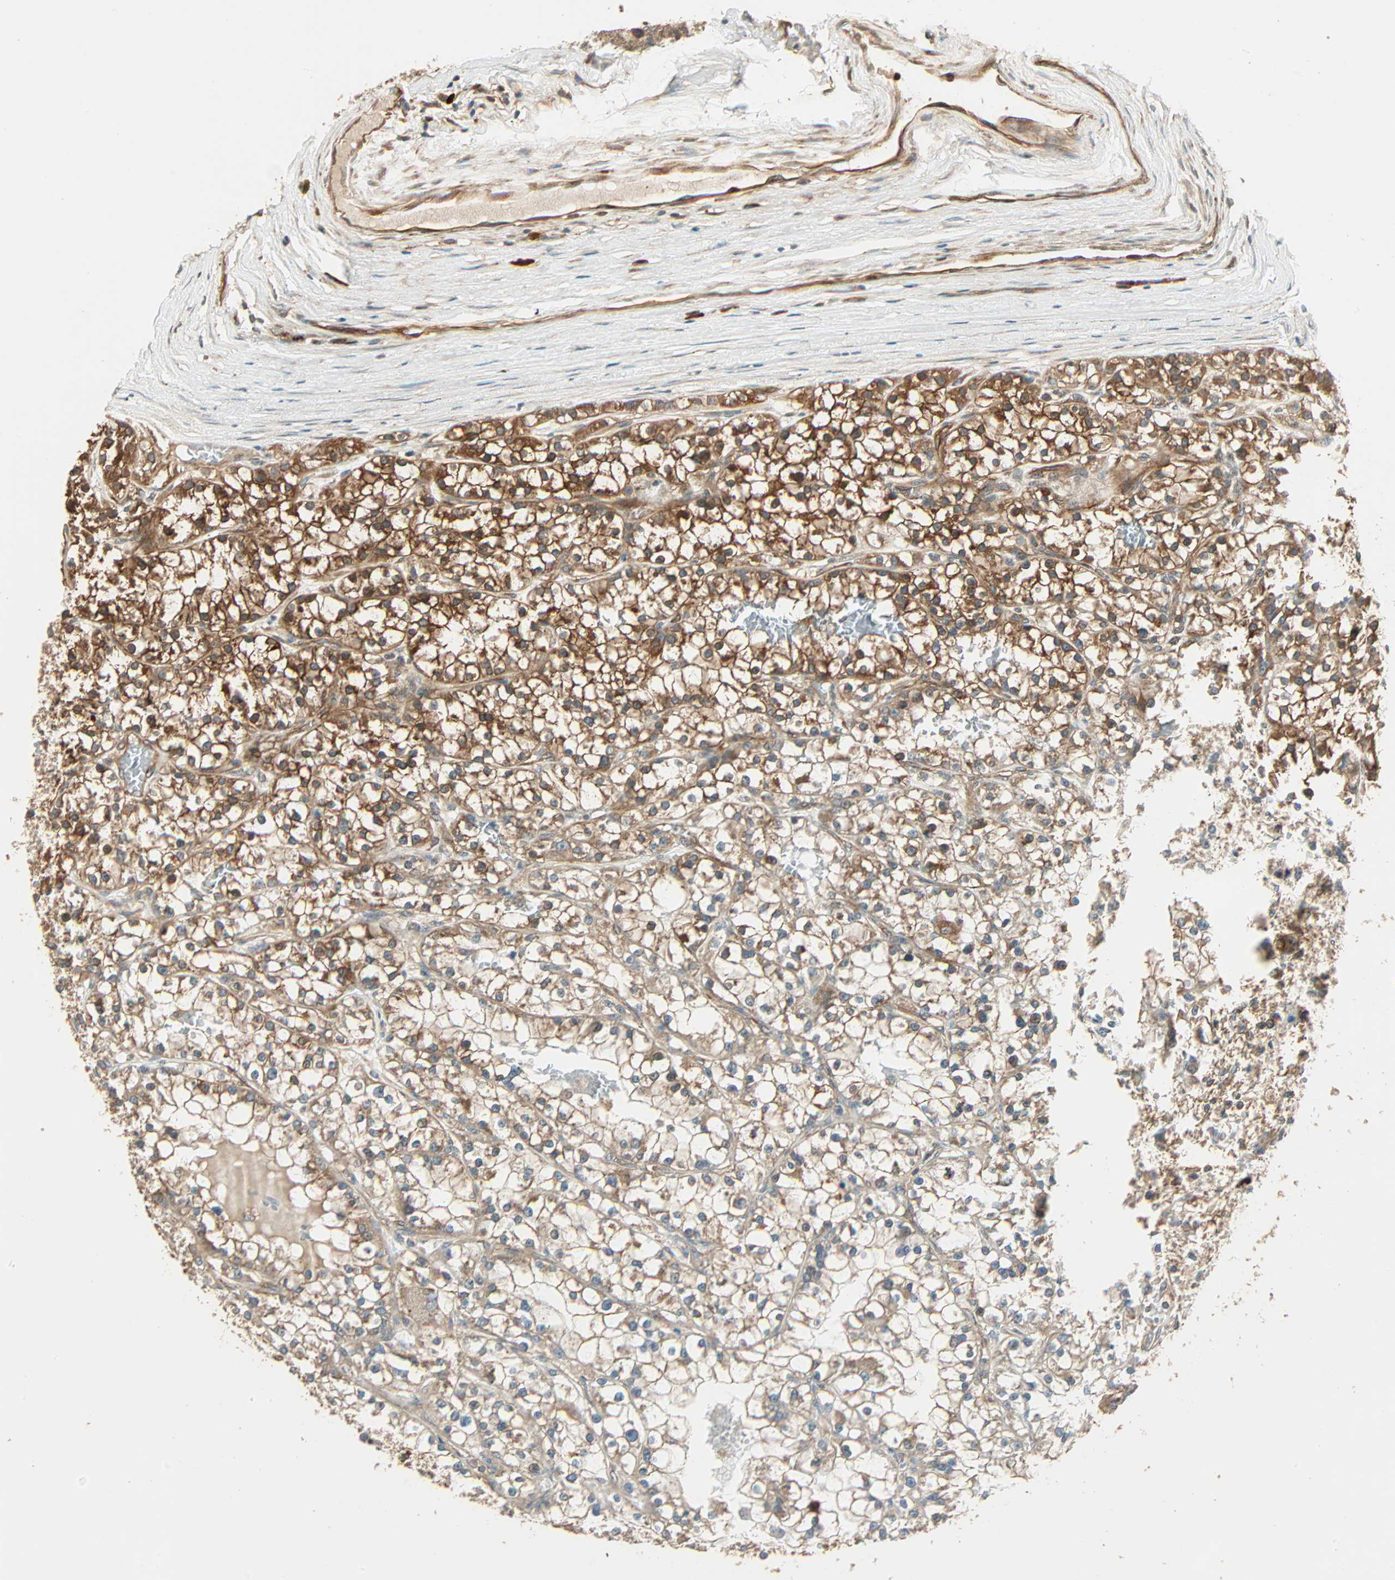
{"staining": {"intensity": "strong", "quantity": "<25%", "location": "cytoplasmic/membranous"}, "tissue": "renal cancer", "cell_type": "Tumor cells", "image_type": "cancer", "snomed": [{"axis": "morphology", "description": "Adenocarcinoma, NOS"}, {"axis": "topography", "description": "Kidney"}], "caption": "This image demonstrates immunohistochemistry (IHC) staining of human renal cancer (adenocarcinoma), with medium strong cytoplasmic/membranous expression in approximately <25% of tumor cells.", "gene": "GALK1", "patient": {"sex": "female", "age": 52}}